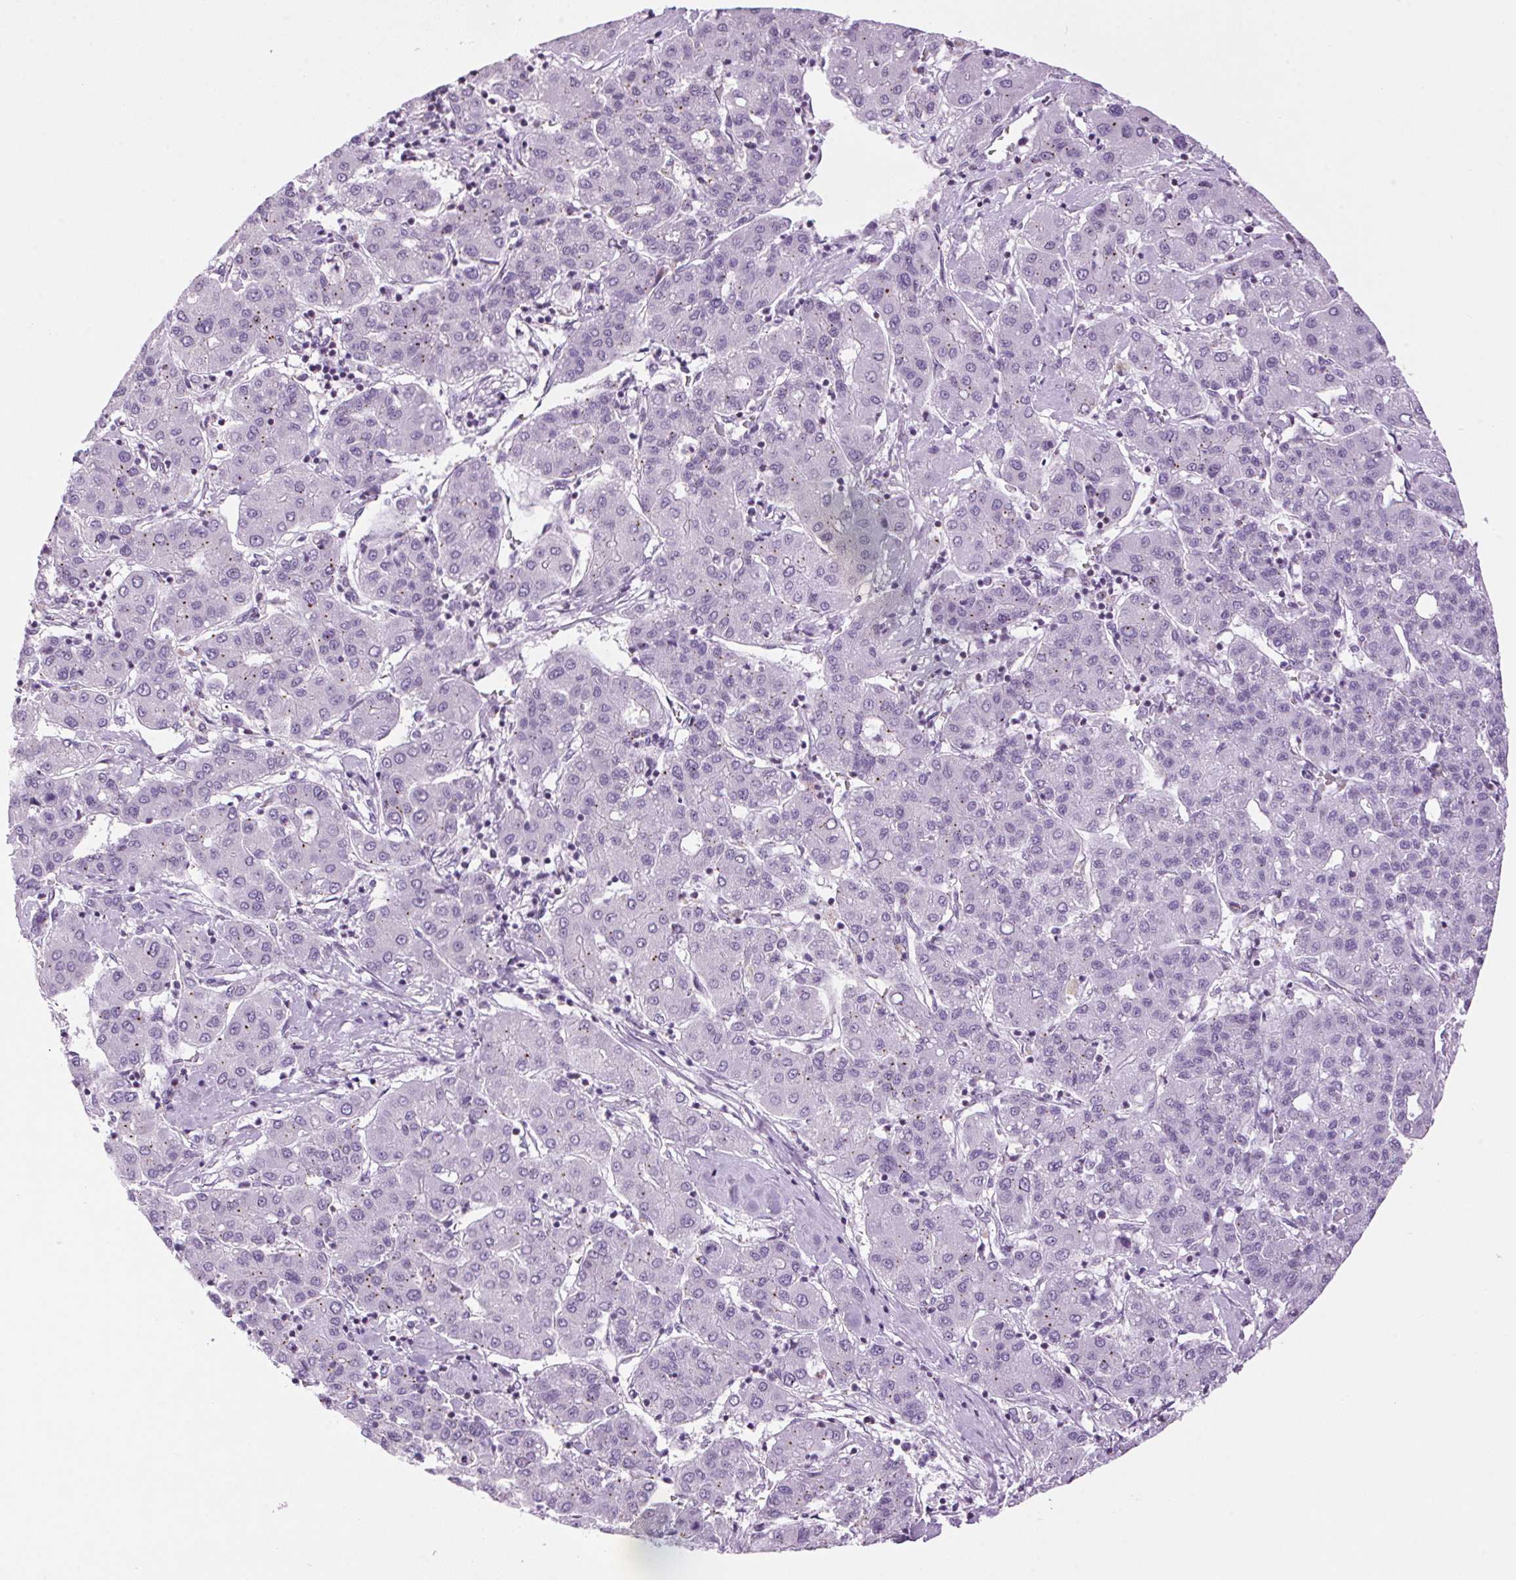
{"staining": {"intensity": "negative", "quantity": "none", "location": "none"}, "tissue": "liver cancer", "cell_type": "Tumor cells", "image_type": "cancer", "snomed": [{"axis": "morphology", "description": "Carcinoma, Hepatocellular, NOS"}, {"axis": "topography", "description": "Liver"}], "caption": "Immunohistochemical staining of liver cancer (hepatocellular carcinoma) reveals no significant positivity in tumor cells.", "gene": "TMEM88B", "patient": {"sex": "male", "age": 65}}